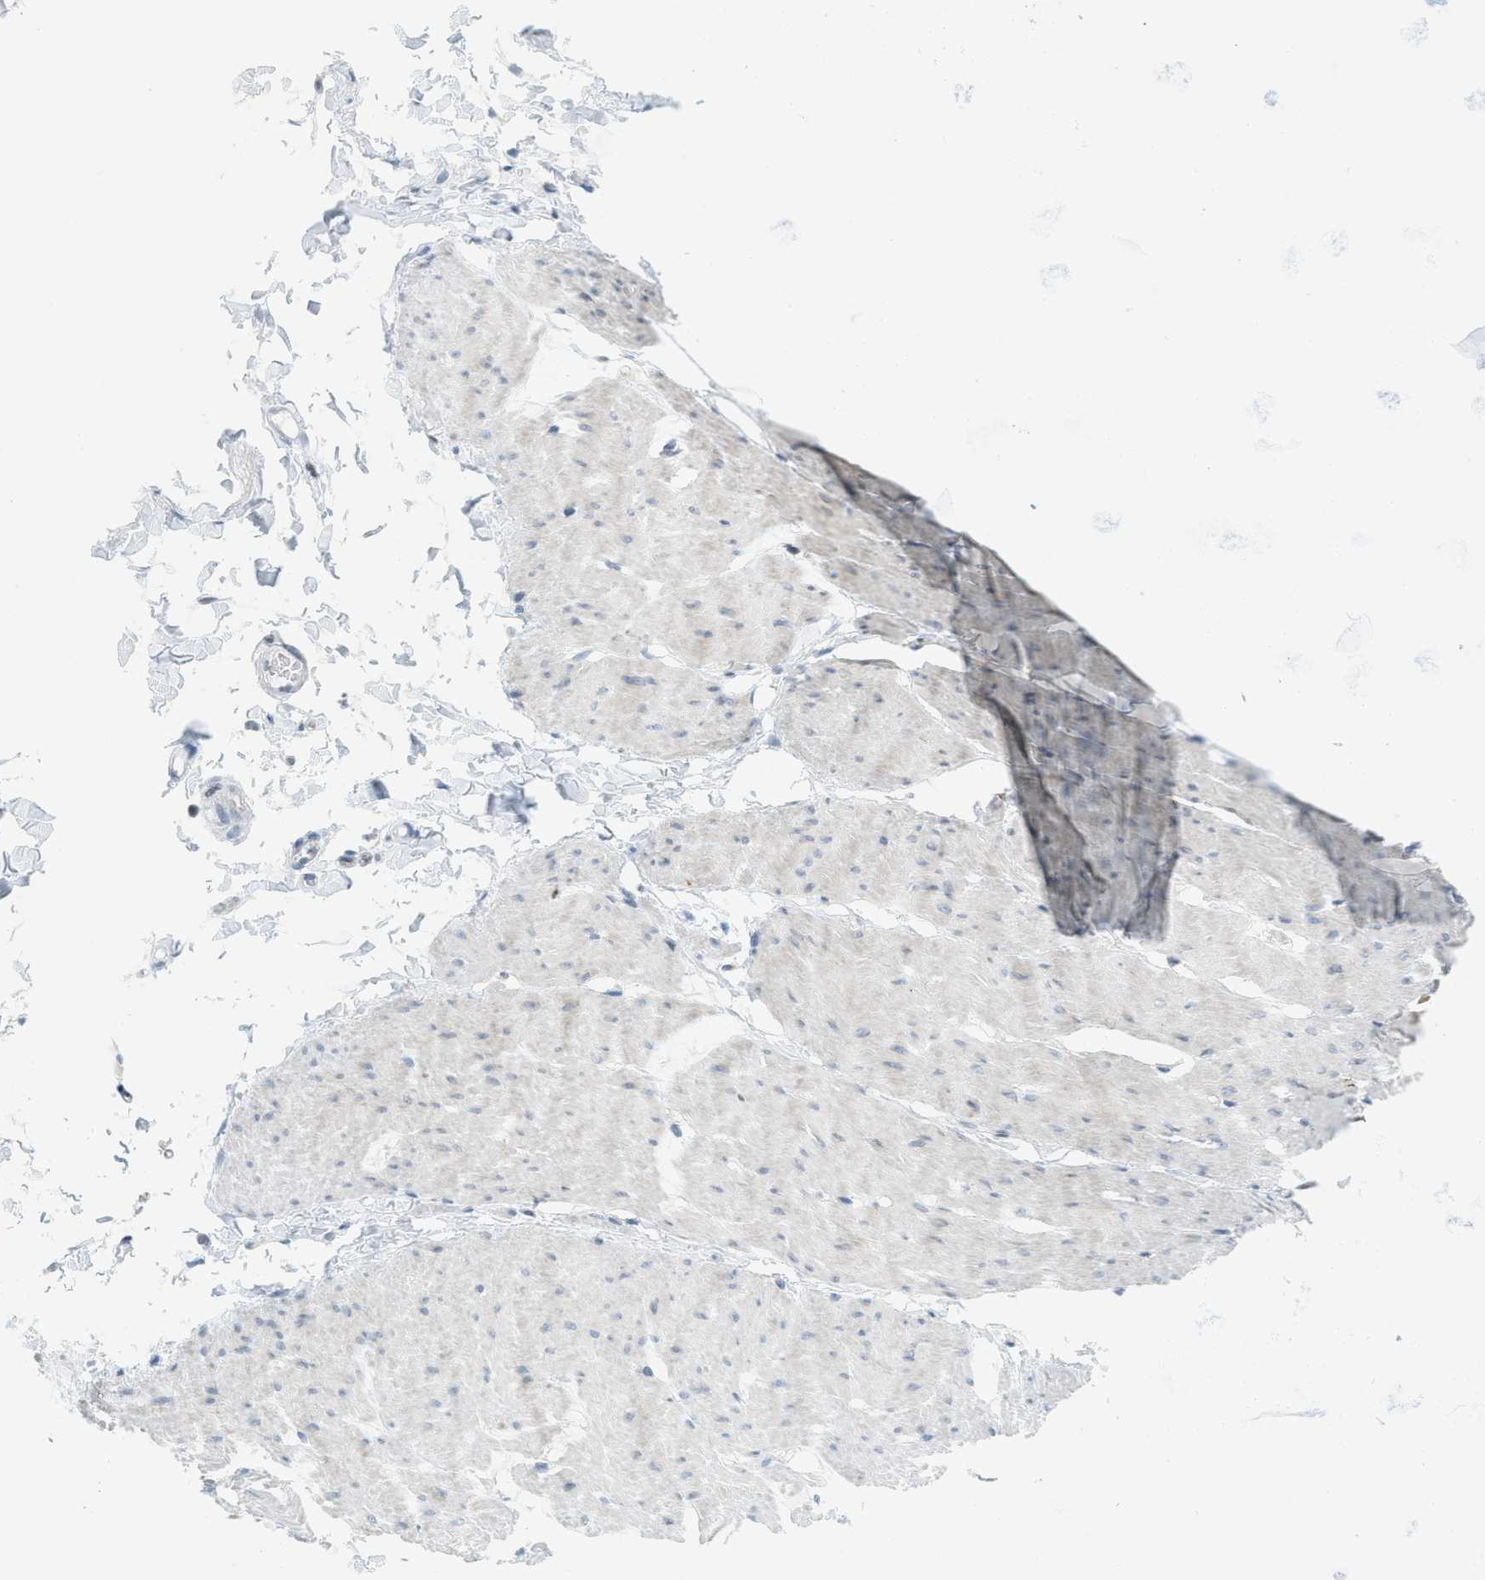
{"staining": {"intensity": "negative", "quantity": "none", "location": "none"}, "tissue": "smooth muscle", "cell_type": "Smooth muscle cells", "image_type": "normal", "snomed": [{"axis": "morphology", "description": "Normal tissue, NOS"}, {"axis": "topography", "description": "Smooth muscle"}, {"axis": "topography", "description": "Colon"}], "caption": "The histopathology image displays no staining of smooth muscle cells in benign smooth muscle.", "gene": "TXNDC2", "patient": {"sex": "male", "age": 67}}